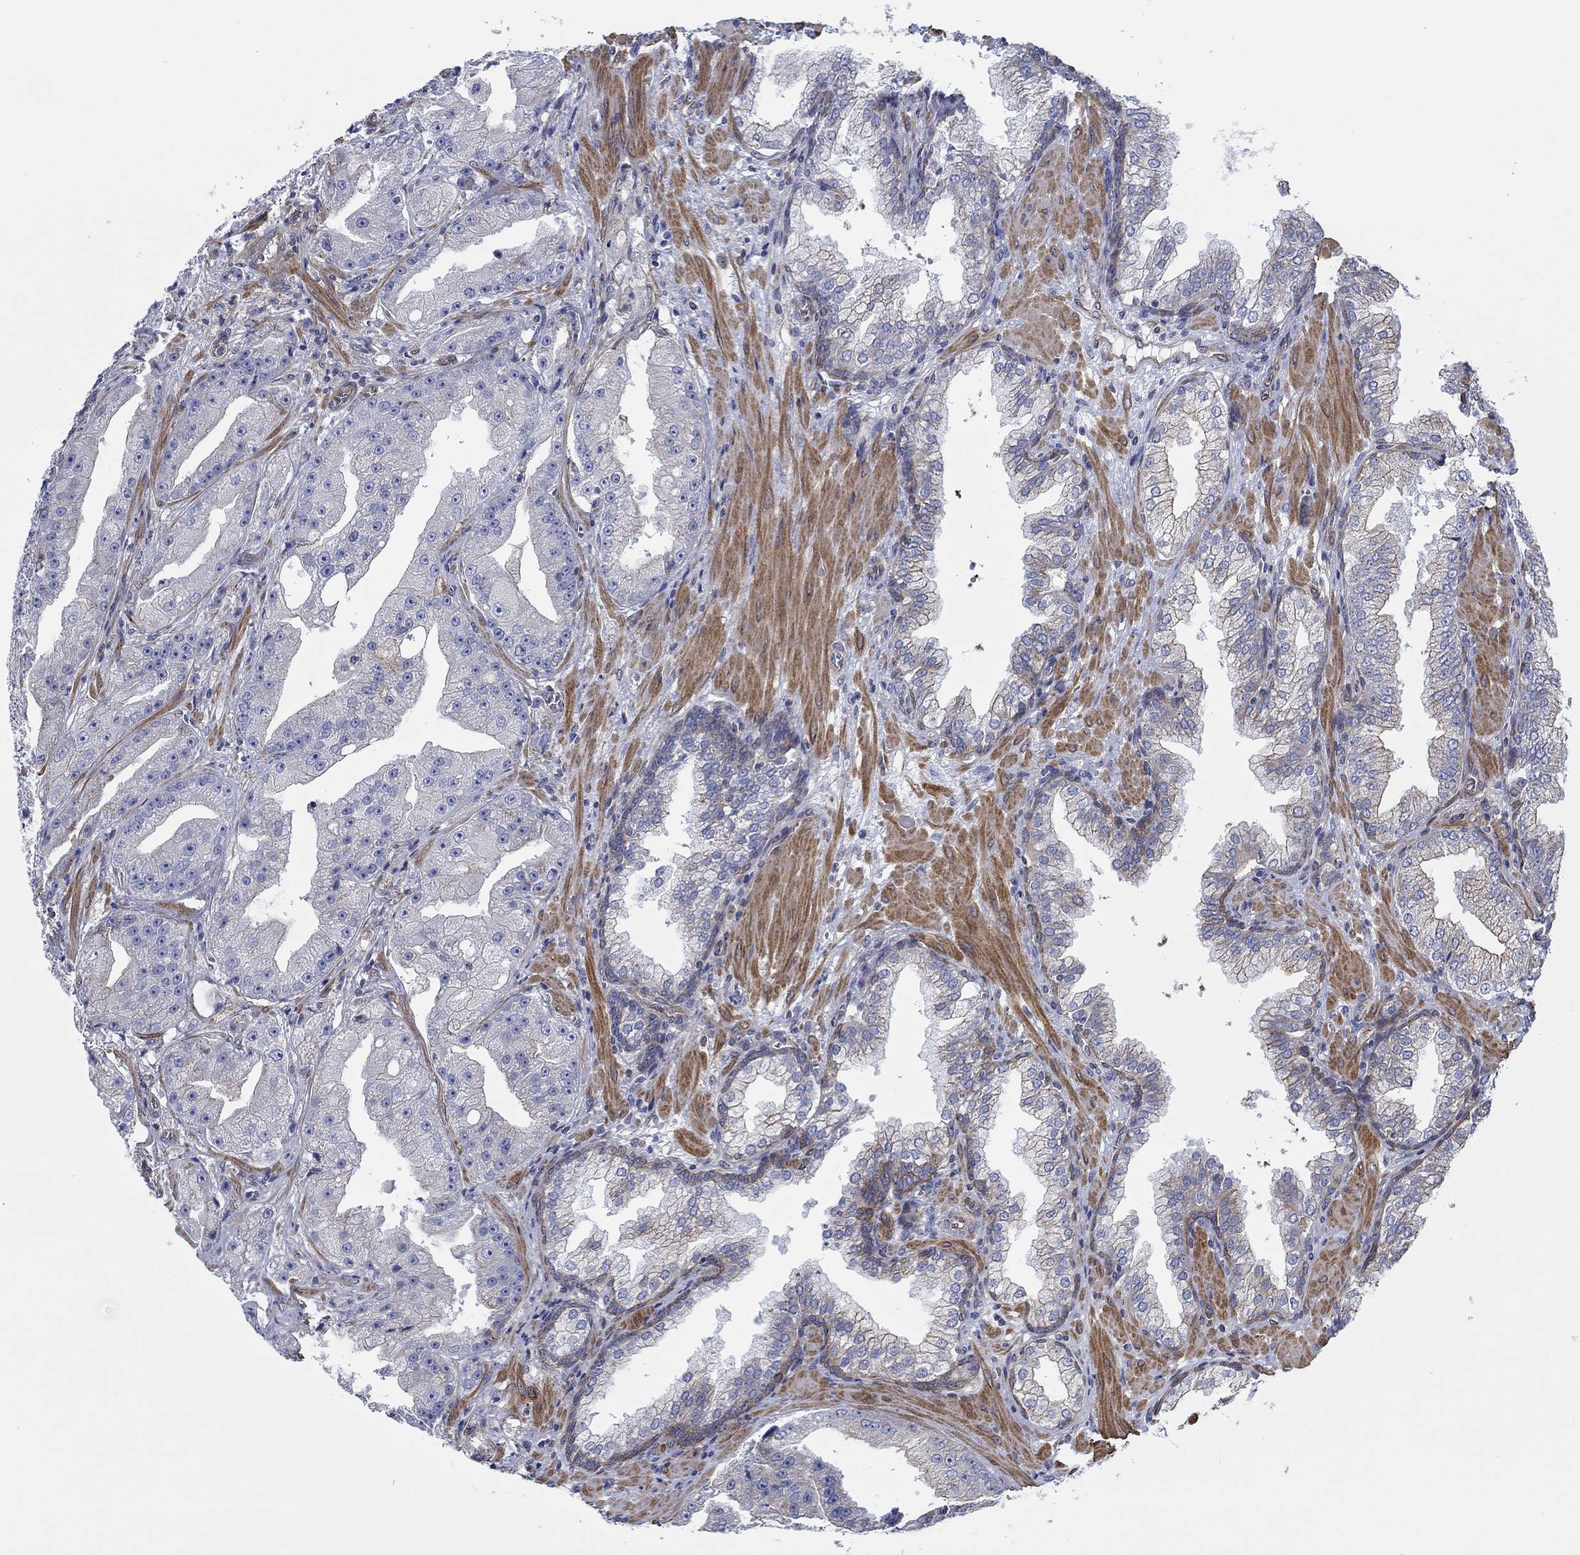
{"staining": {"intensity": "negative", "quantity": "none", "location": "none"}, "tissue": "prostate cancer", "cell_type": "Tumor cells", "image_type": "cancer", "snomed": [{"axis": "morphology", "description": "Adenocarcinoma, Low grade"}, {"axis": "topography", "description": "Prostate"}], "caption": "Tumor cells show no significant protein positivity in prostate low-grade adenocarcinoma. (DAB IHC with hematoxylin counter stain).", "gene": "FMN1", "patient": {"sex": "male", "age": 62}}